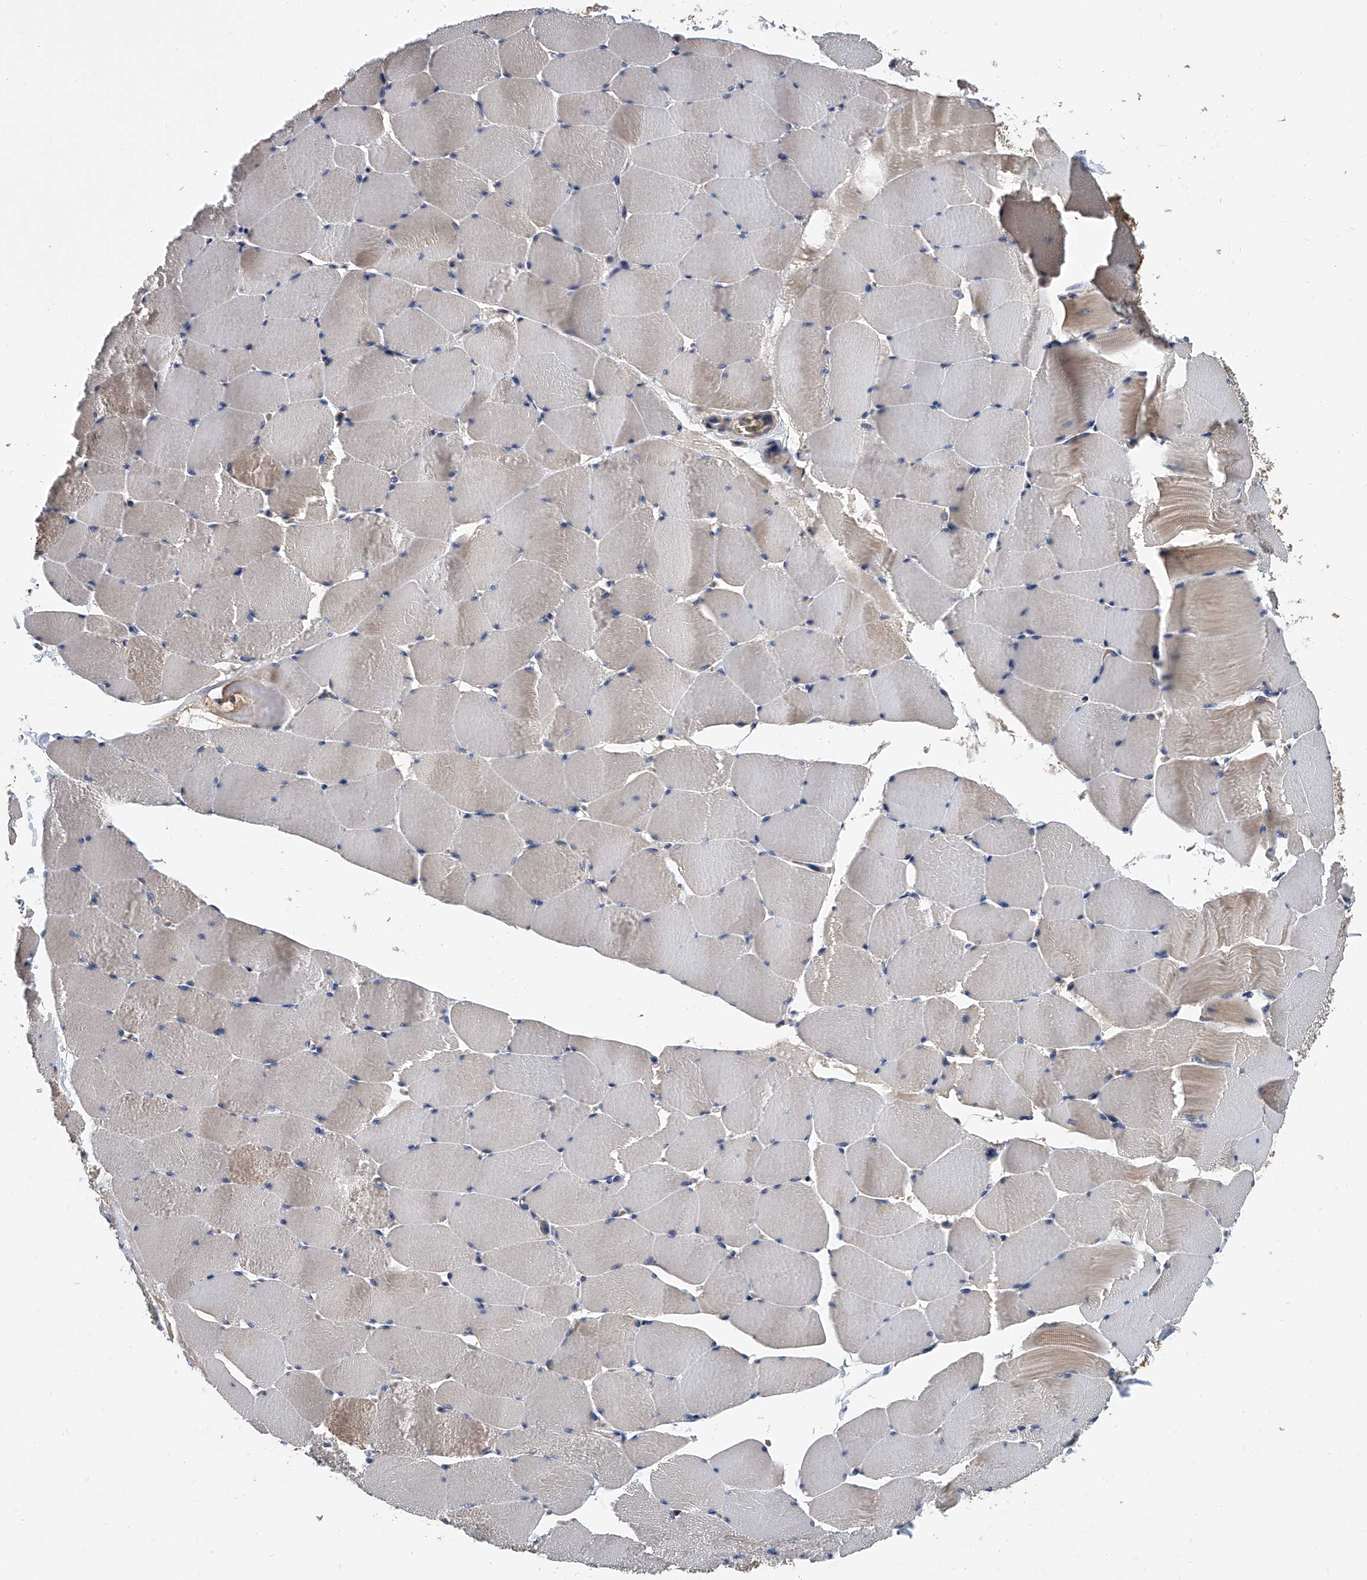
{"staining": {"intensity": "moderate", "quantity": "<25%", "location": "cytoplasmic/membranous"}, "tissue": "skeletal muscle", "cell_type": "Myocytes", "image_type": "normal", "snomed": [{"axis": "morphology", "description": "Normal tissue, NOS"}, {"axis": "topography", "description": "Skeletal muscle"}], "caption": "Moderate cytoplasmic/membranous positivity is present in about <25% of myocytes in normal skeletal muscle. (Stains: DAB in brown, nuclei in blue, Microscopy: brightfield microscopy at high magnification).", "gene": "CD200", "patient": {"sex": "male", "age": 62}}